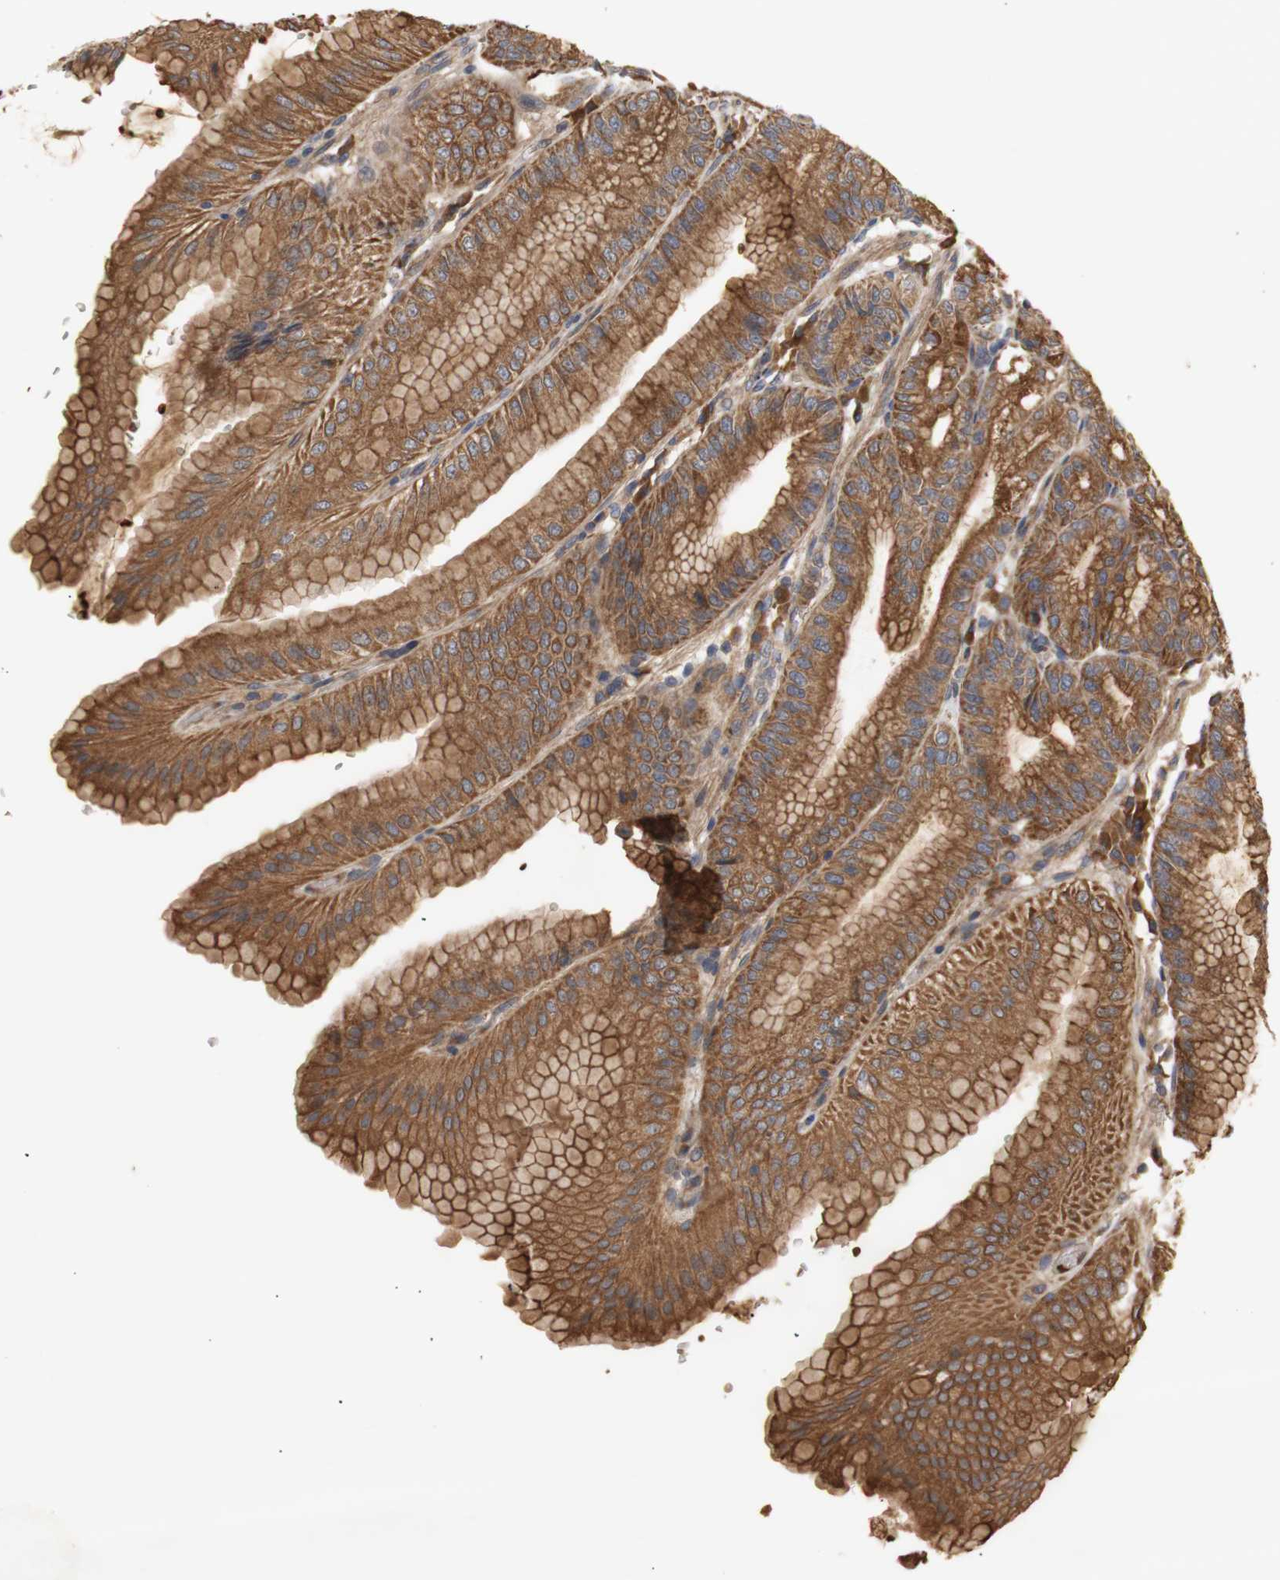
{"staining": {"intensity": "moderate", "quantity": ">75%", "location": "cytoplasmic/membranous"}, "tissue": "stomach", "cell_type": "Glandular cells", "image_type": "normal", "snomed": [{"axis": "morphology", "description": "Normal tissue, NOS"}, {"axis": "topography", "description": "Stomach, lower"}], "caption": "Glandular cells display medium levels of moderate cytoplasmic/membranous positivity in approximately >75% of cells in unremarkable stomach.", "gene": "PKN1", "patient": {"sex": "male", "age": 71}}